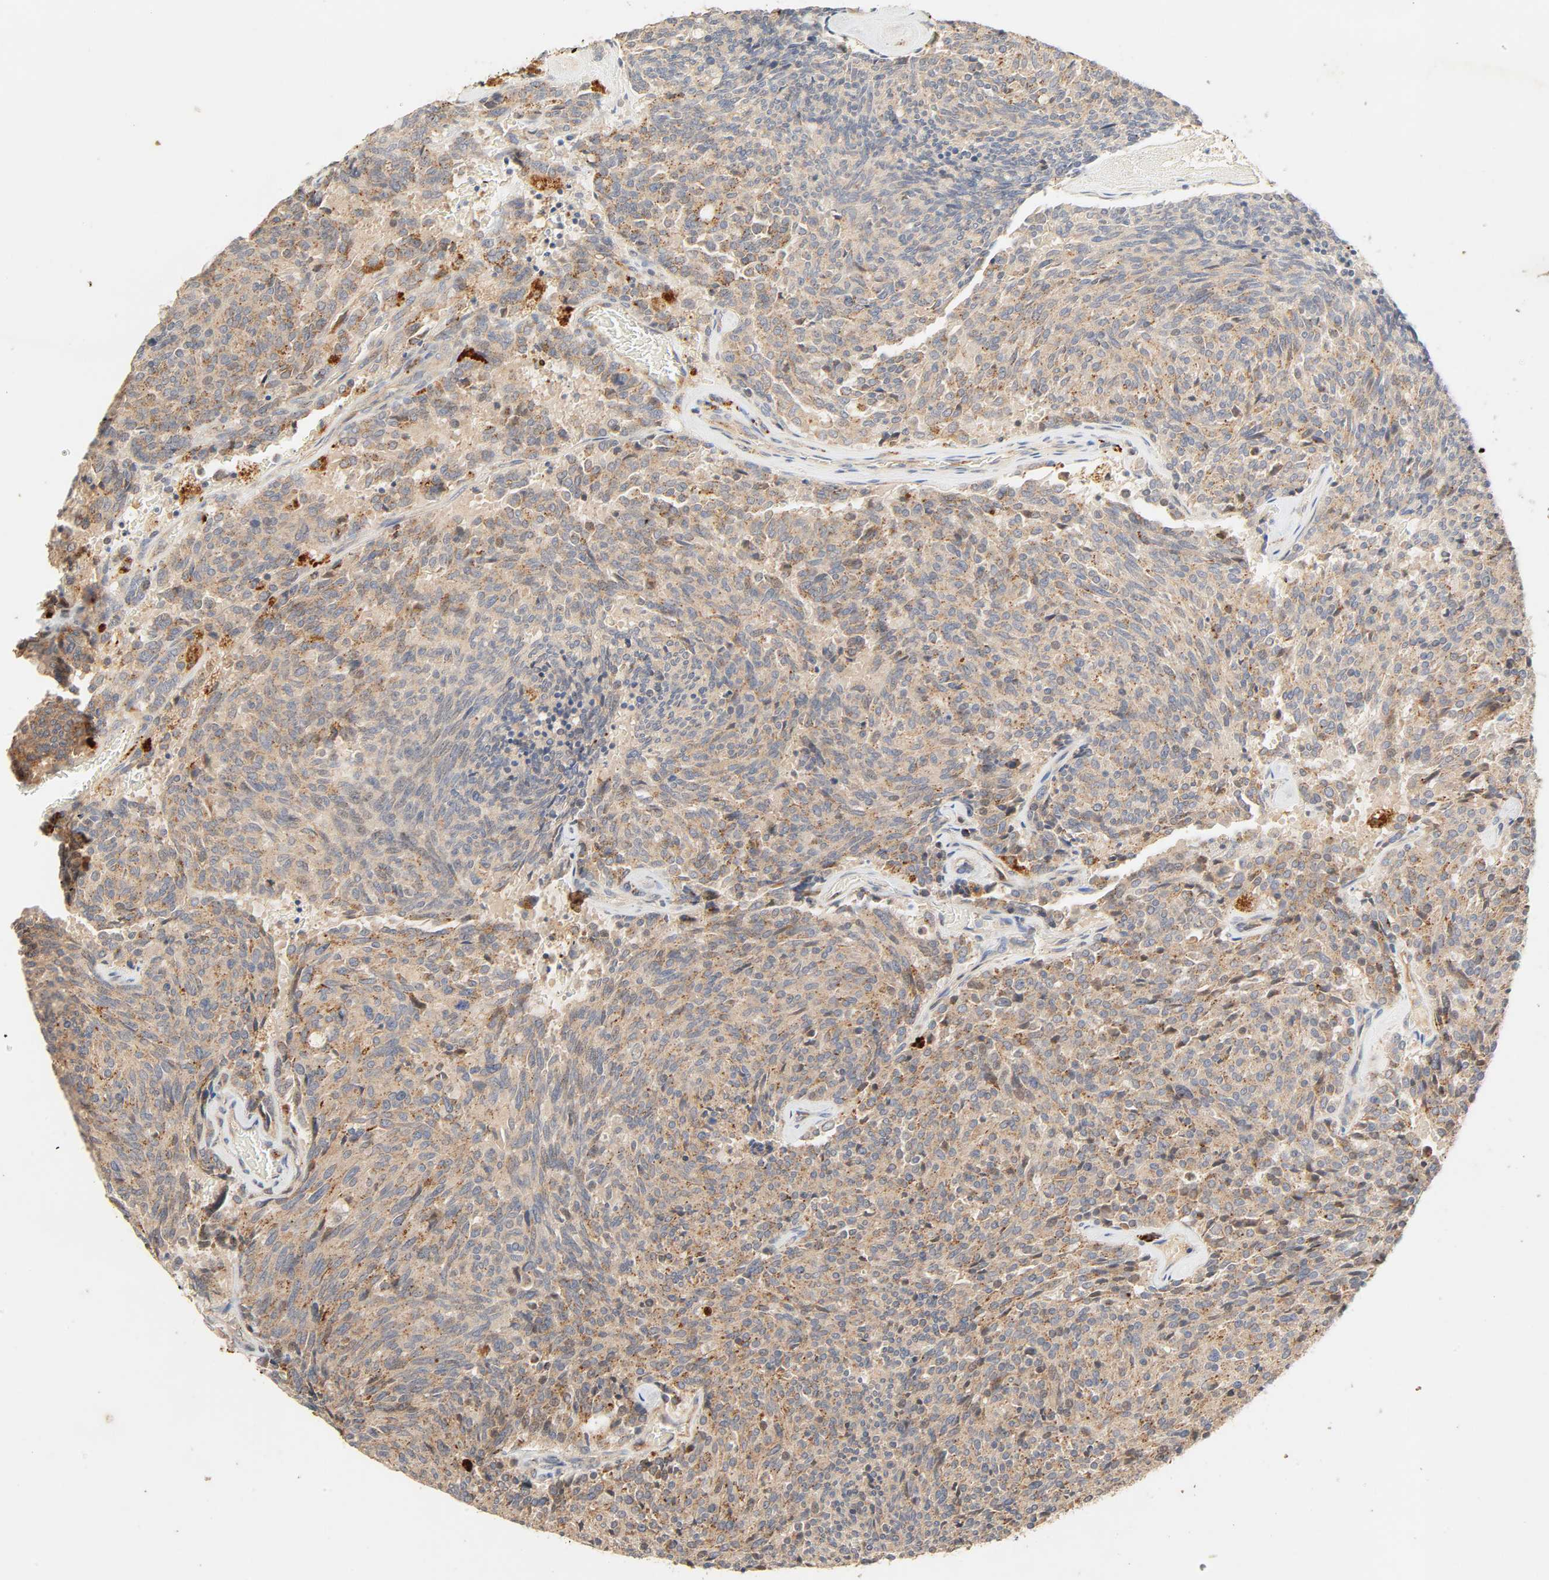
{"staining": {"intensity": "moderate", "quantity": ">75%", "location": "cytoplasmic/membranous"}, "tissue": "carcinoid", "cell_type": "Tumor cells", "image_type": "cancer", "snomed": [{"axis": "morphology", "description": "Carcinoid, malignant, NOS"}, {"axis": "topography", "description": "Pancreas"}], "caption": "IHC of human malignant carcinoid demonstrates medium levels of moderate cytoplasmic/membranous expression in approximately >75% of tumor cells.", "gene": "MAPK6", "patient": {"sex": "female", "age": 54}}